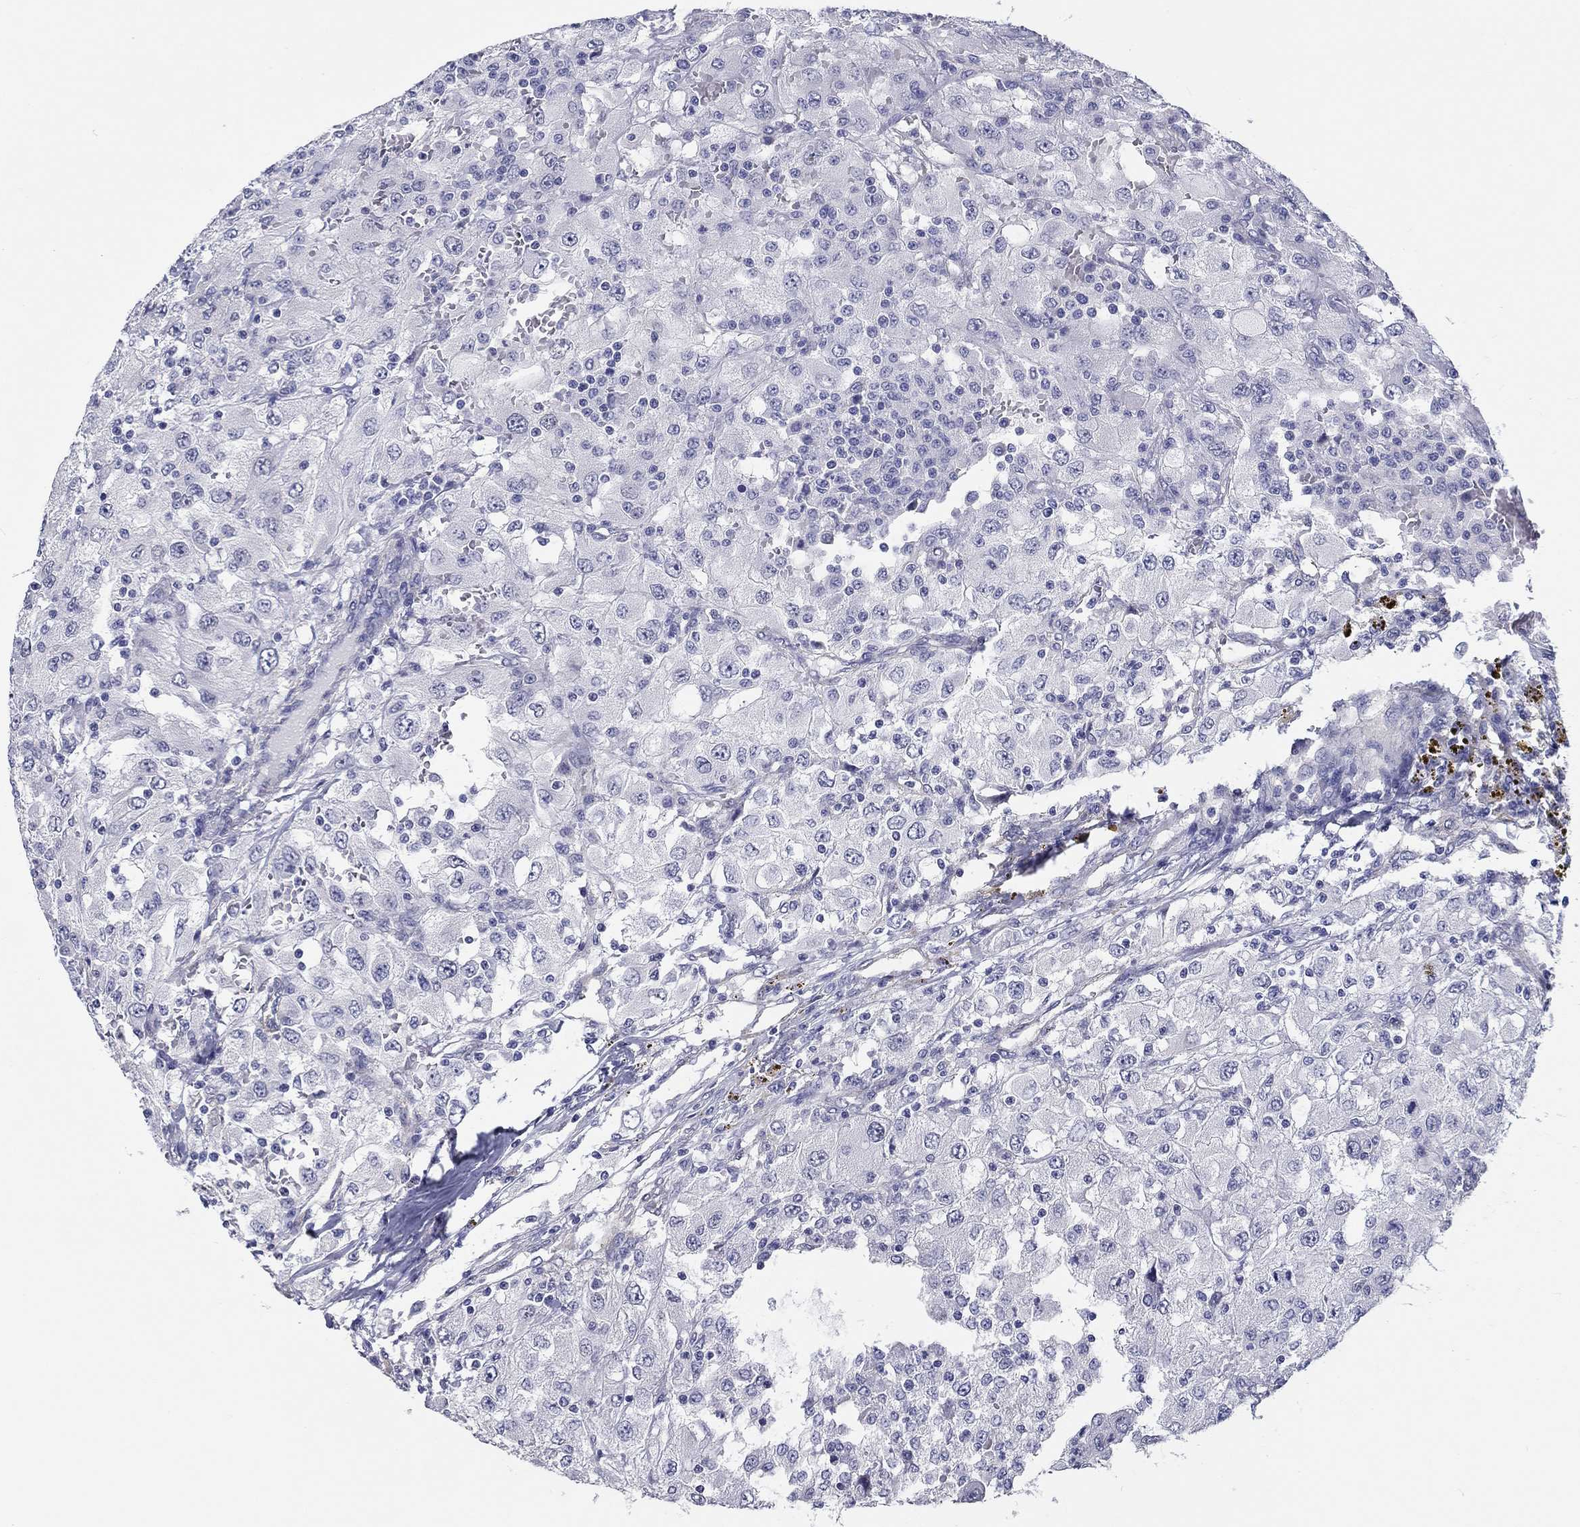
{"staining": {"intensity": "negative", "quantity": "none", "location": "none"}, "tissue": "renal cancer", "cell_type": "Tumor cells", "image_type": "cancer", "snomed": [{"axis": "morphology", "description": "Adenocarcinoma, NOS"}, {"axis": "topography", "description": "Kidney"}], "caption": "Tumor cells show no significant protein staining in renal cancer. The staining is performed using DAB brown chromogen with nuclei counter-stained in using hematoxylin.", "gene": "CRYGD", "patient": {"sex": "female", "age": 67}}